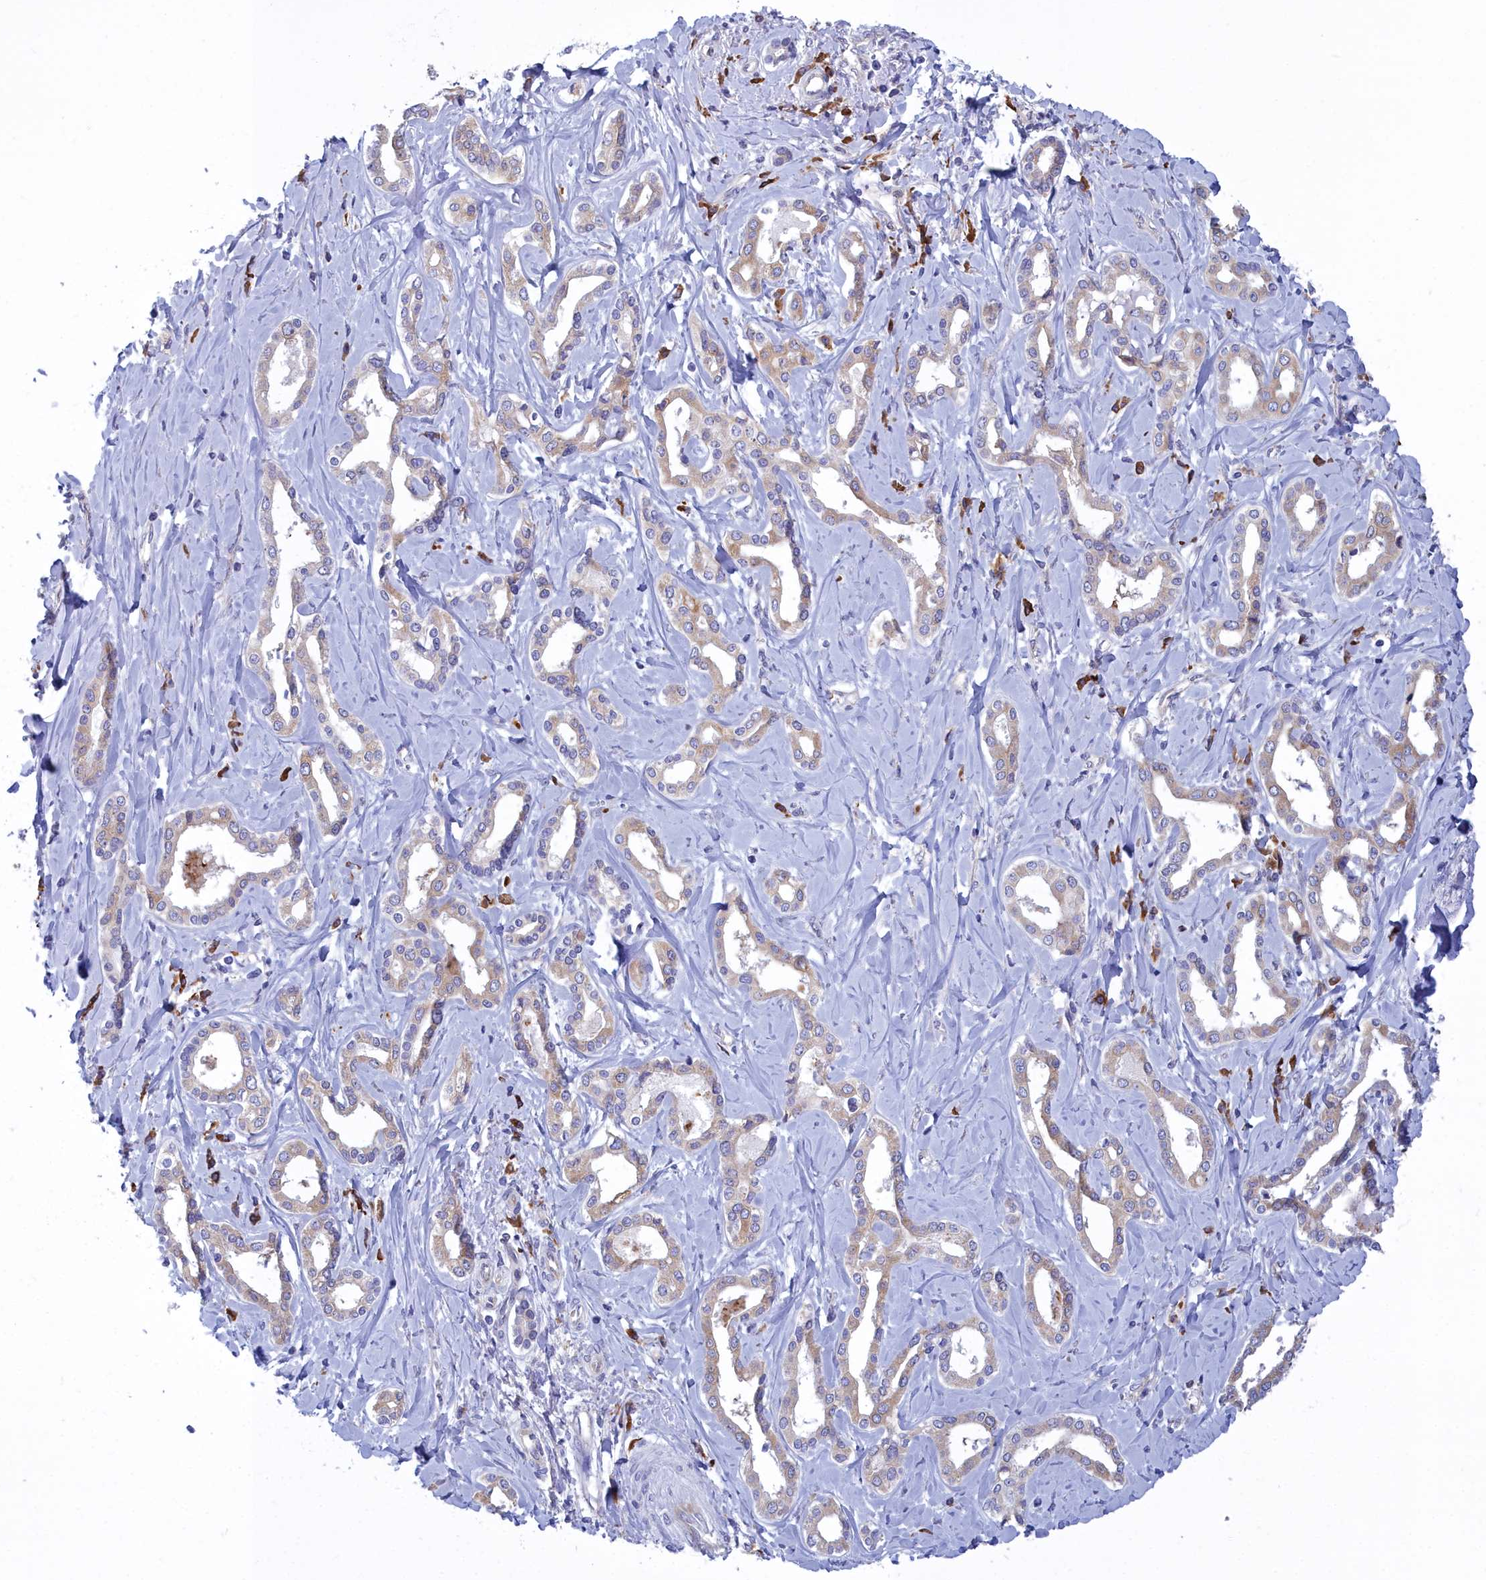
{"staining": {"intensity": "weak", "quantity": ">75%", "location": "cytoplasmic/membranous"}, "tissue": "liver cancer", "cell_type": "Tumor cells", "image_type": "cancer", "snomed": [{"axis": "morphology", "description": "Cholangiocarcinoma"}, {"axis": "topography", "description": "Liver"}], "caption": "Approximately >75% of tumor cells in human cholangiocarcinoma (liver) demonstrate weak cytoplasmic/membranous protein staining as visualized by brown immunohistochemical staining.", "gene": "HM13", "patient": {"sex": "female", "age": 77}}